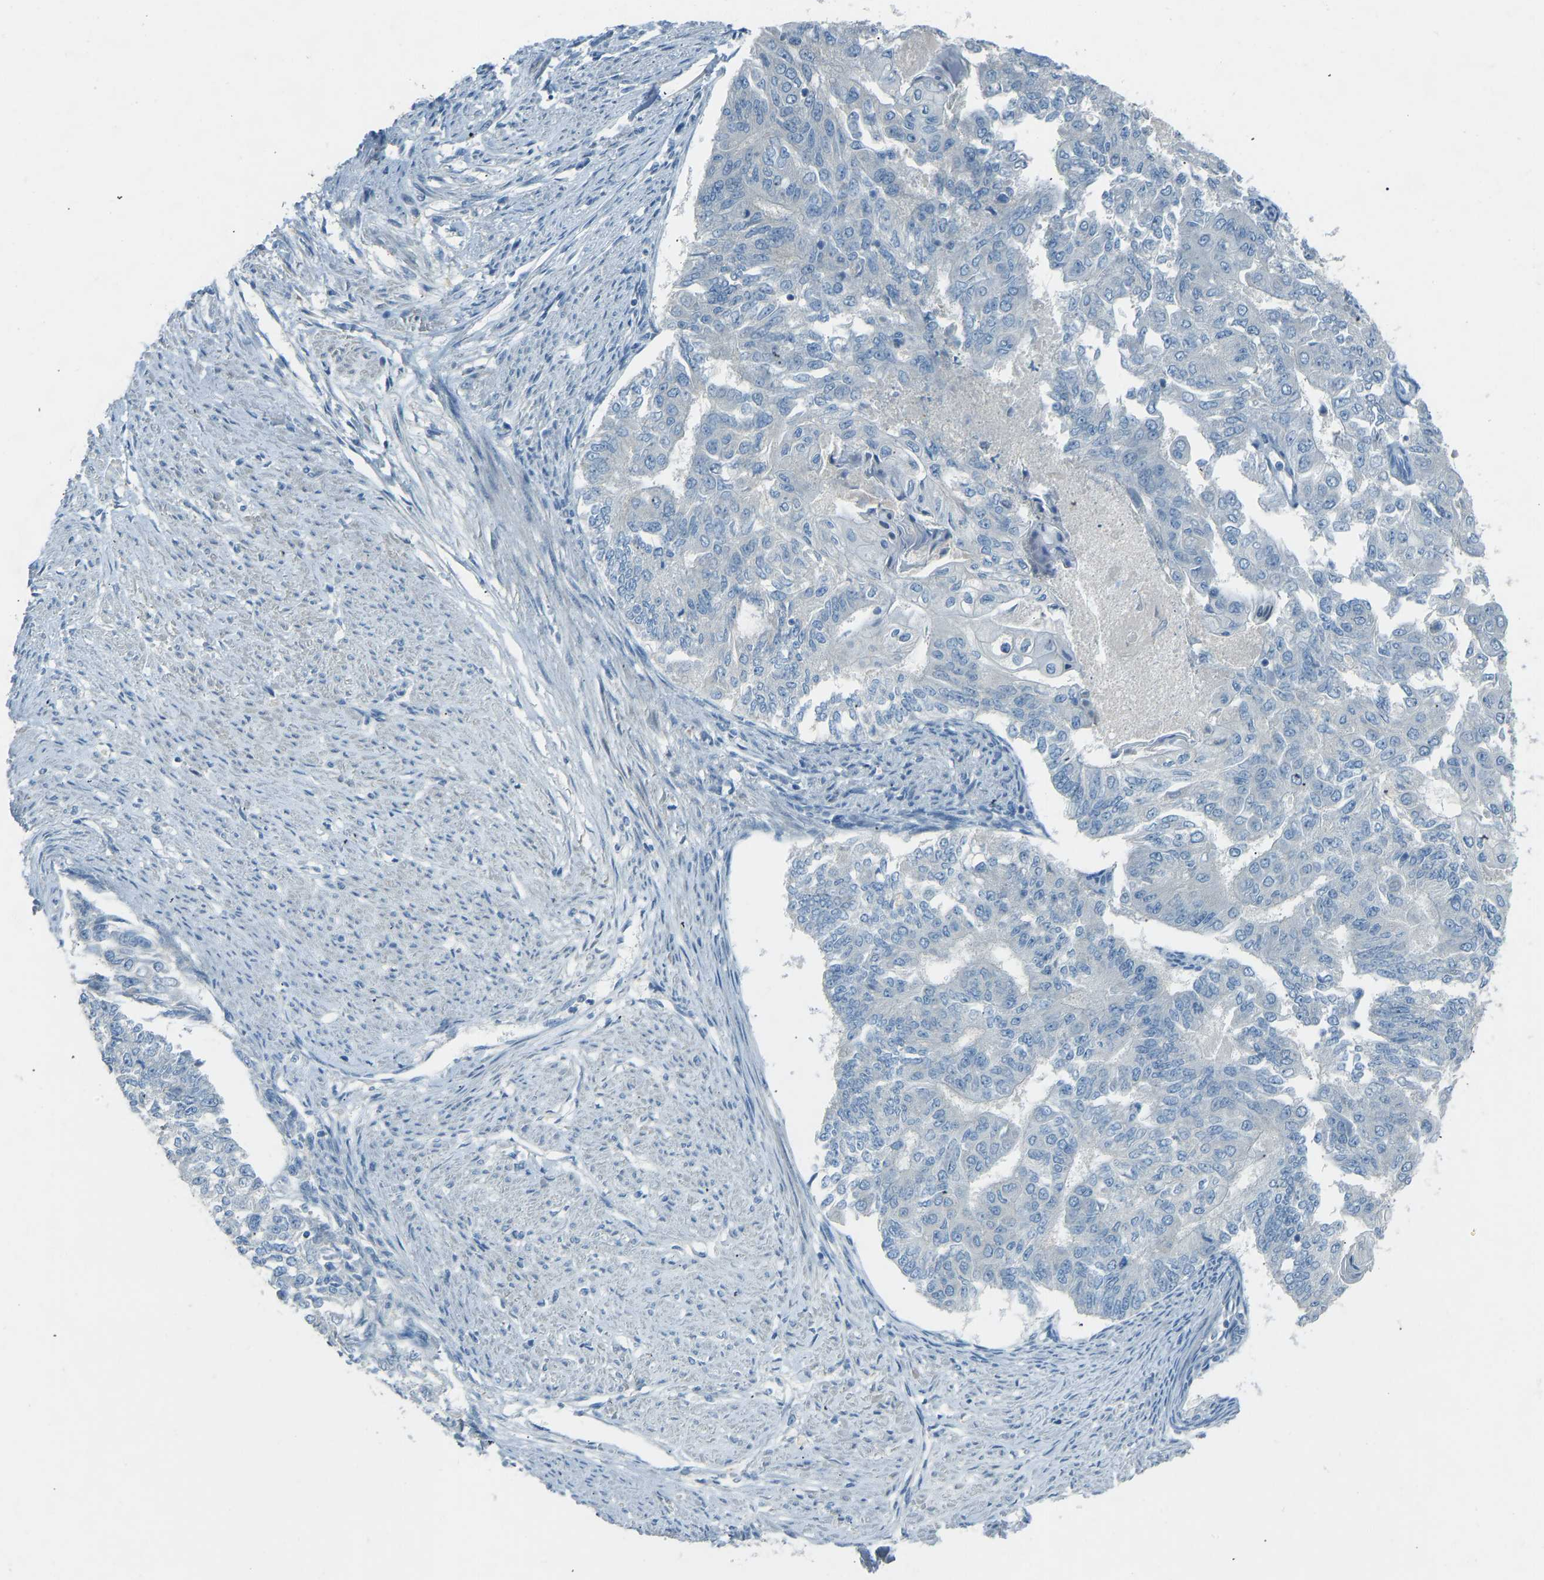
{"staining": {"intensity": "negative", "quantity": "none", "location": "none"}, "tissue": "endometrial cancer", "cell_type": "Tumor cells", "image_type": "cancer", "snomed": [{"axis": "morphology", "description": "Adenocarcinoma, NOS"}, {"axis": "topography", "description": "Endometrium"}], "caption": "DAB immunohistochemical staining of human endometrial cancer demonstrates no significant expression in tumor cells.", "gene": "FBLN2", "patient": {"sex": "female", "age": 32}}